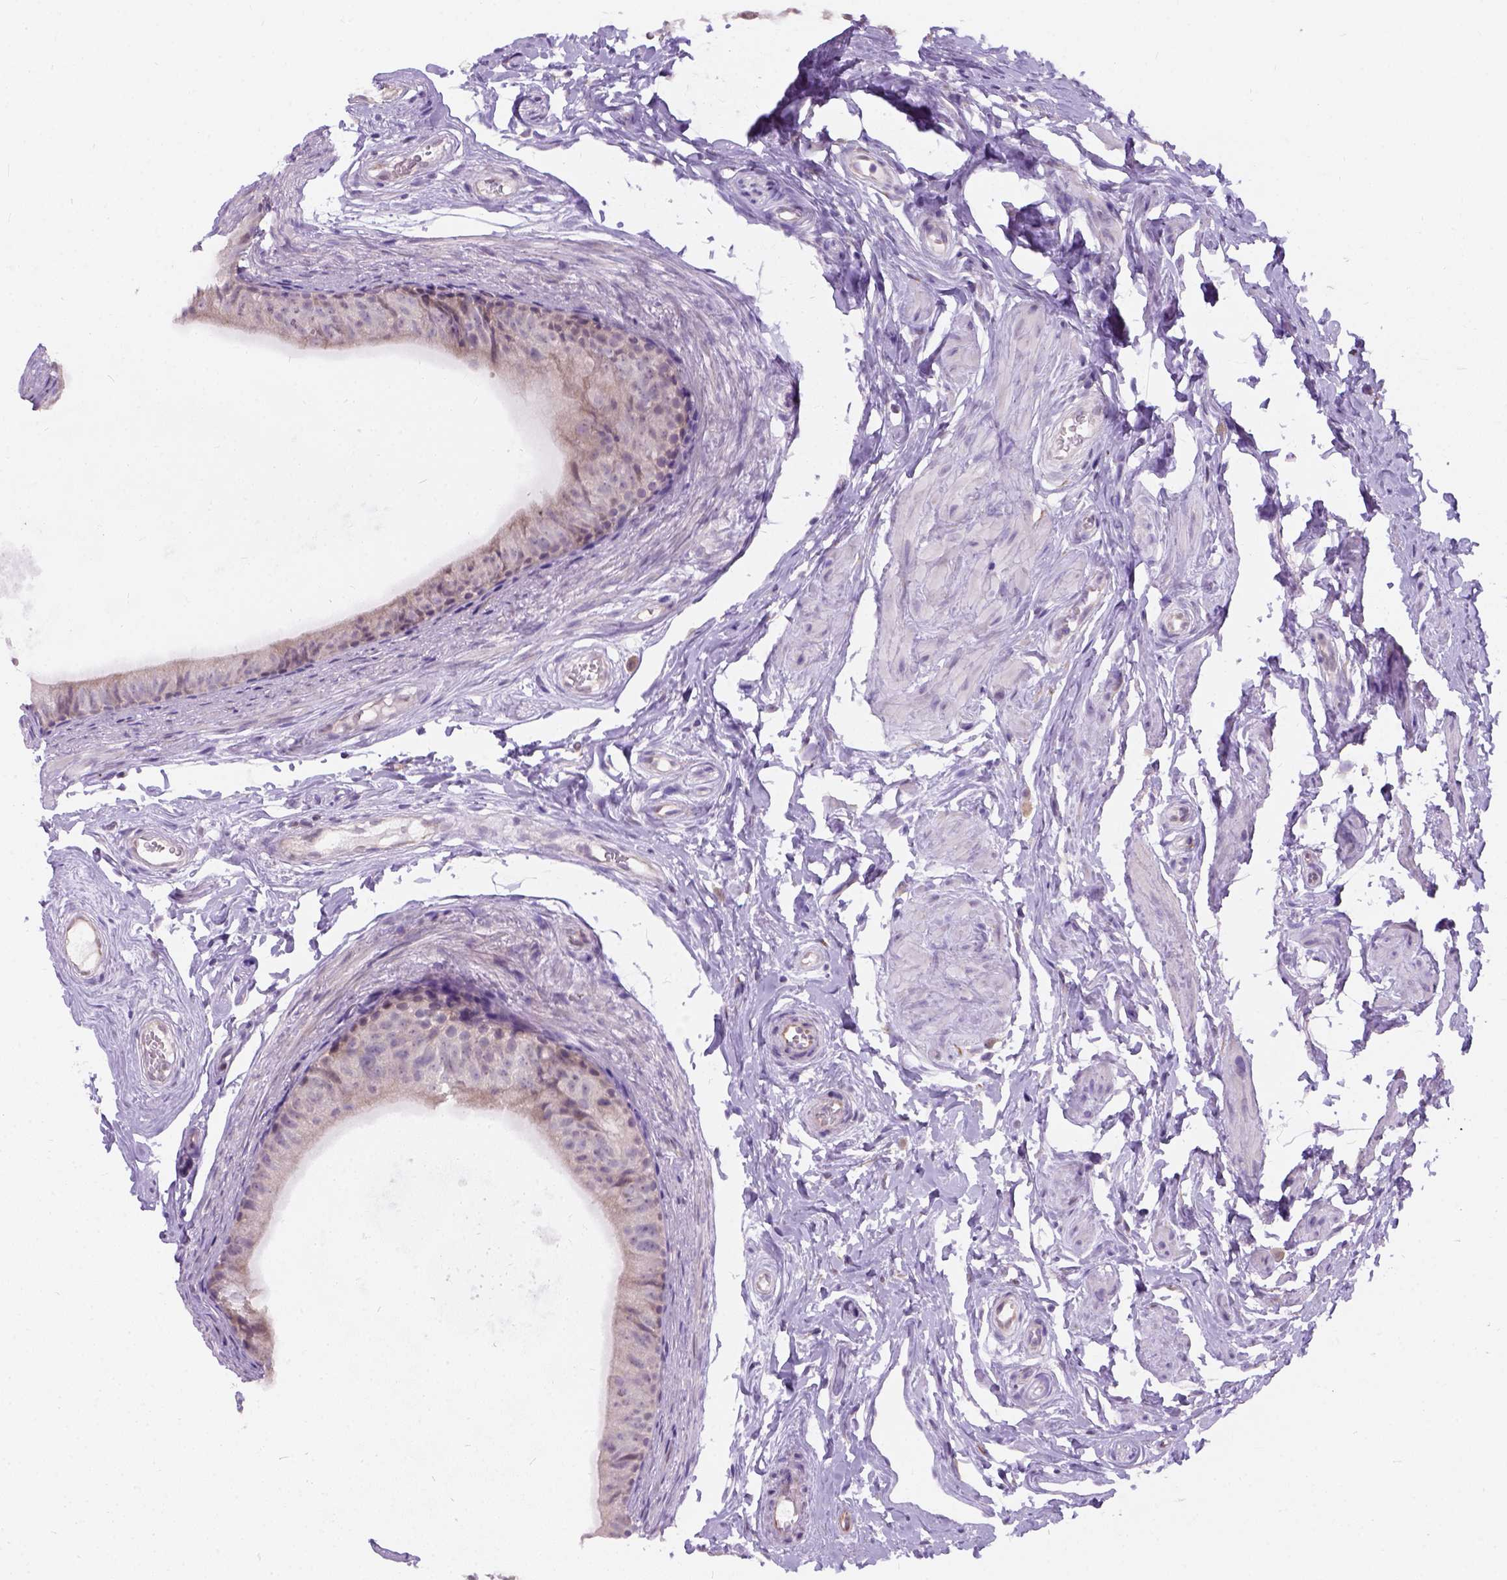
{"staining": {"intensity": "negative", "quantity": "none", "location": "none"}, "tissue": "epididymis", "cell_type": "Glandular cells", "image_type": "normal", "snomed": [{"axis": "morphology", "description": "Normal tissue, NOS"}, {"axis": "topography", "description": "Epididymis"}], "caption": "This histopathology image is of benign epididymis stained with immunohistochemistry (IHC) to label a protein in brown with the nuclei are counter-stained blue. There is no staining in glandular cells.", "gene": "C20orf144", "patient": {"sex": "male", "age": 45}}